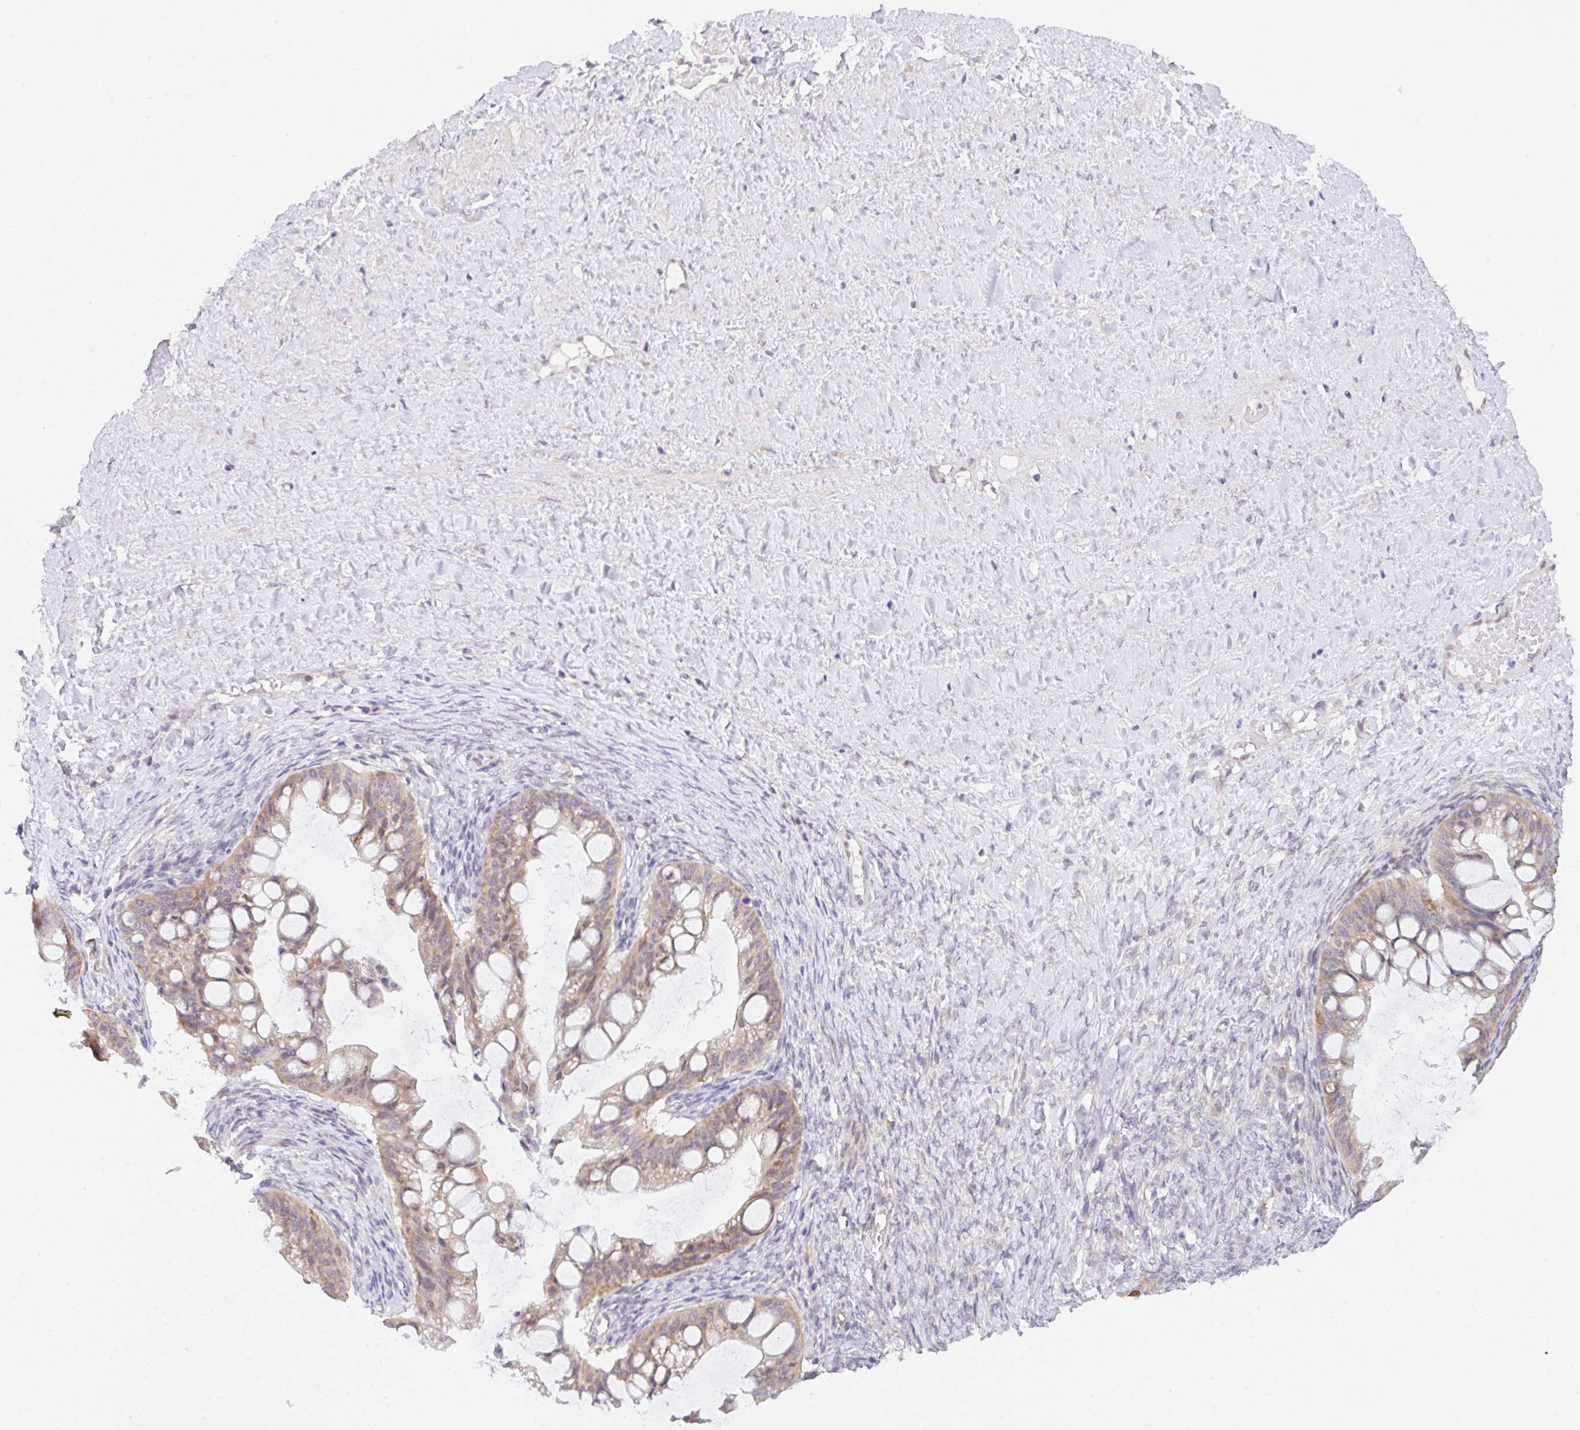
{"staining": {"intensity": "weak", "quantity": ">75%", "location": "cytoplasmic/membranous"}, "tissue": "ovarian cancer", "cell_type": "Tumor cells", "image_type": "cancer", "snomed": [{"axis": "morphology", "description": "Cystadenocarcinoma, mucinous, NOS"}, {"axis": "topography", "description": "Ovary"}], "caption": "Immunohistochemistry (IHC) photomicrograph of human mucinous cystadenocarcinoma (ovarian) stained for a protein (brown), which demonstrates low levels of weak cytoplasmic/membranous staining in approximately >75% of tumor cells.", "gene": "TBPL2", "patient": {"sex": "female", "age": 73}}